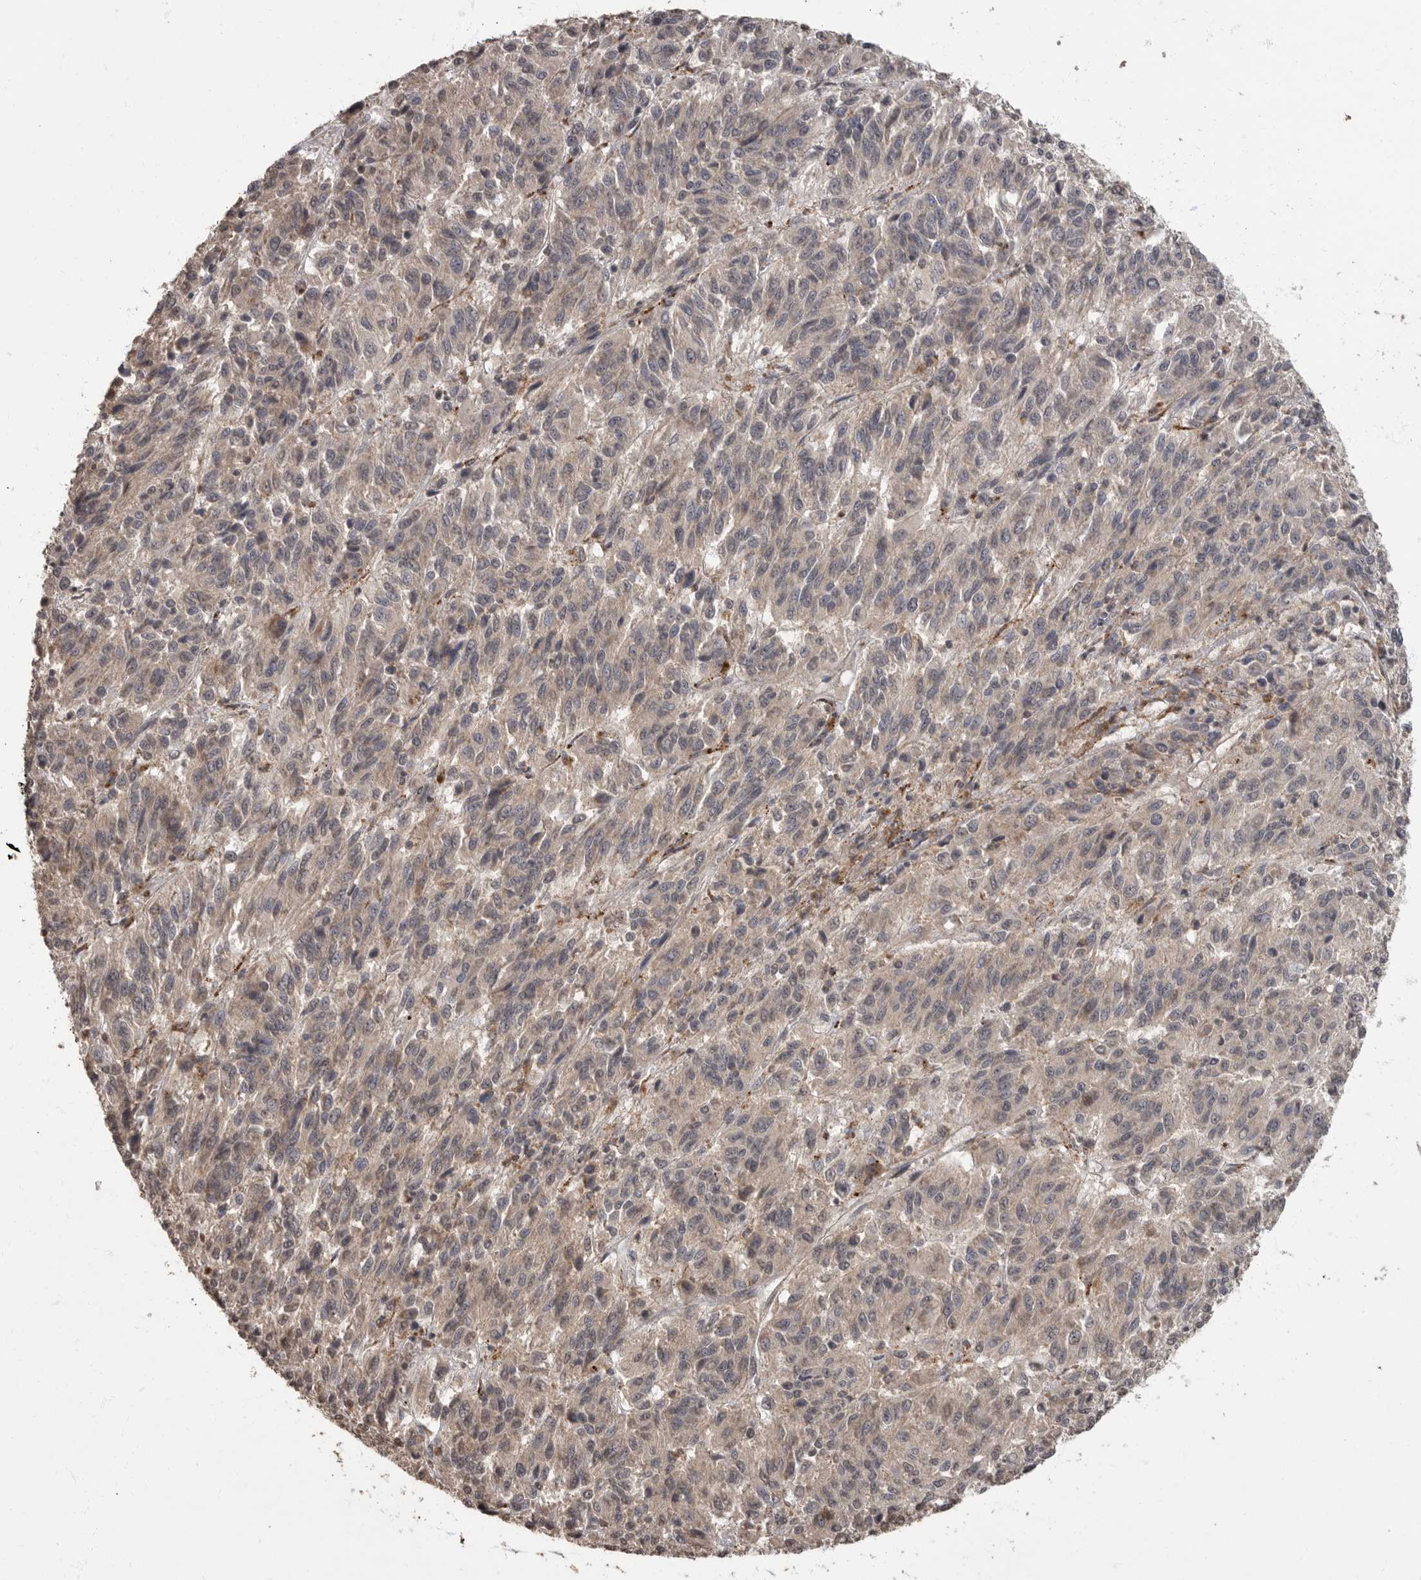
{"staining": {"intensity": "negative", "quantity": "none", "location": "none"}, "tissue": "melanoma", "cell_type": "Tumor cells", "image_type": "cancer", "snomed": [{"axis": "morphology", "description": "Malignant melanoma, Metastatic site"}, {"axis": "topography", "description": "Lung"}], "caption": "IHC photomicrograph of neoplastic tissue: melanoma stained with DAB reveals no significant protein positivity in tumor cells.", "gene": "MAFG", "patient": {"sex": "male", "age": 64}}